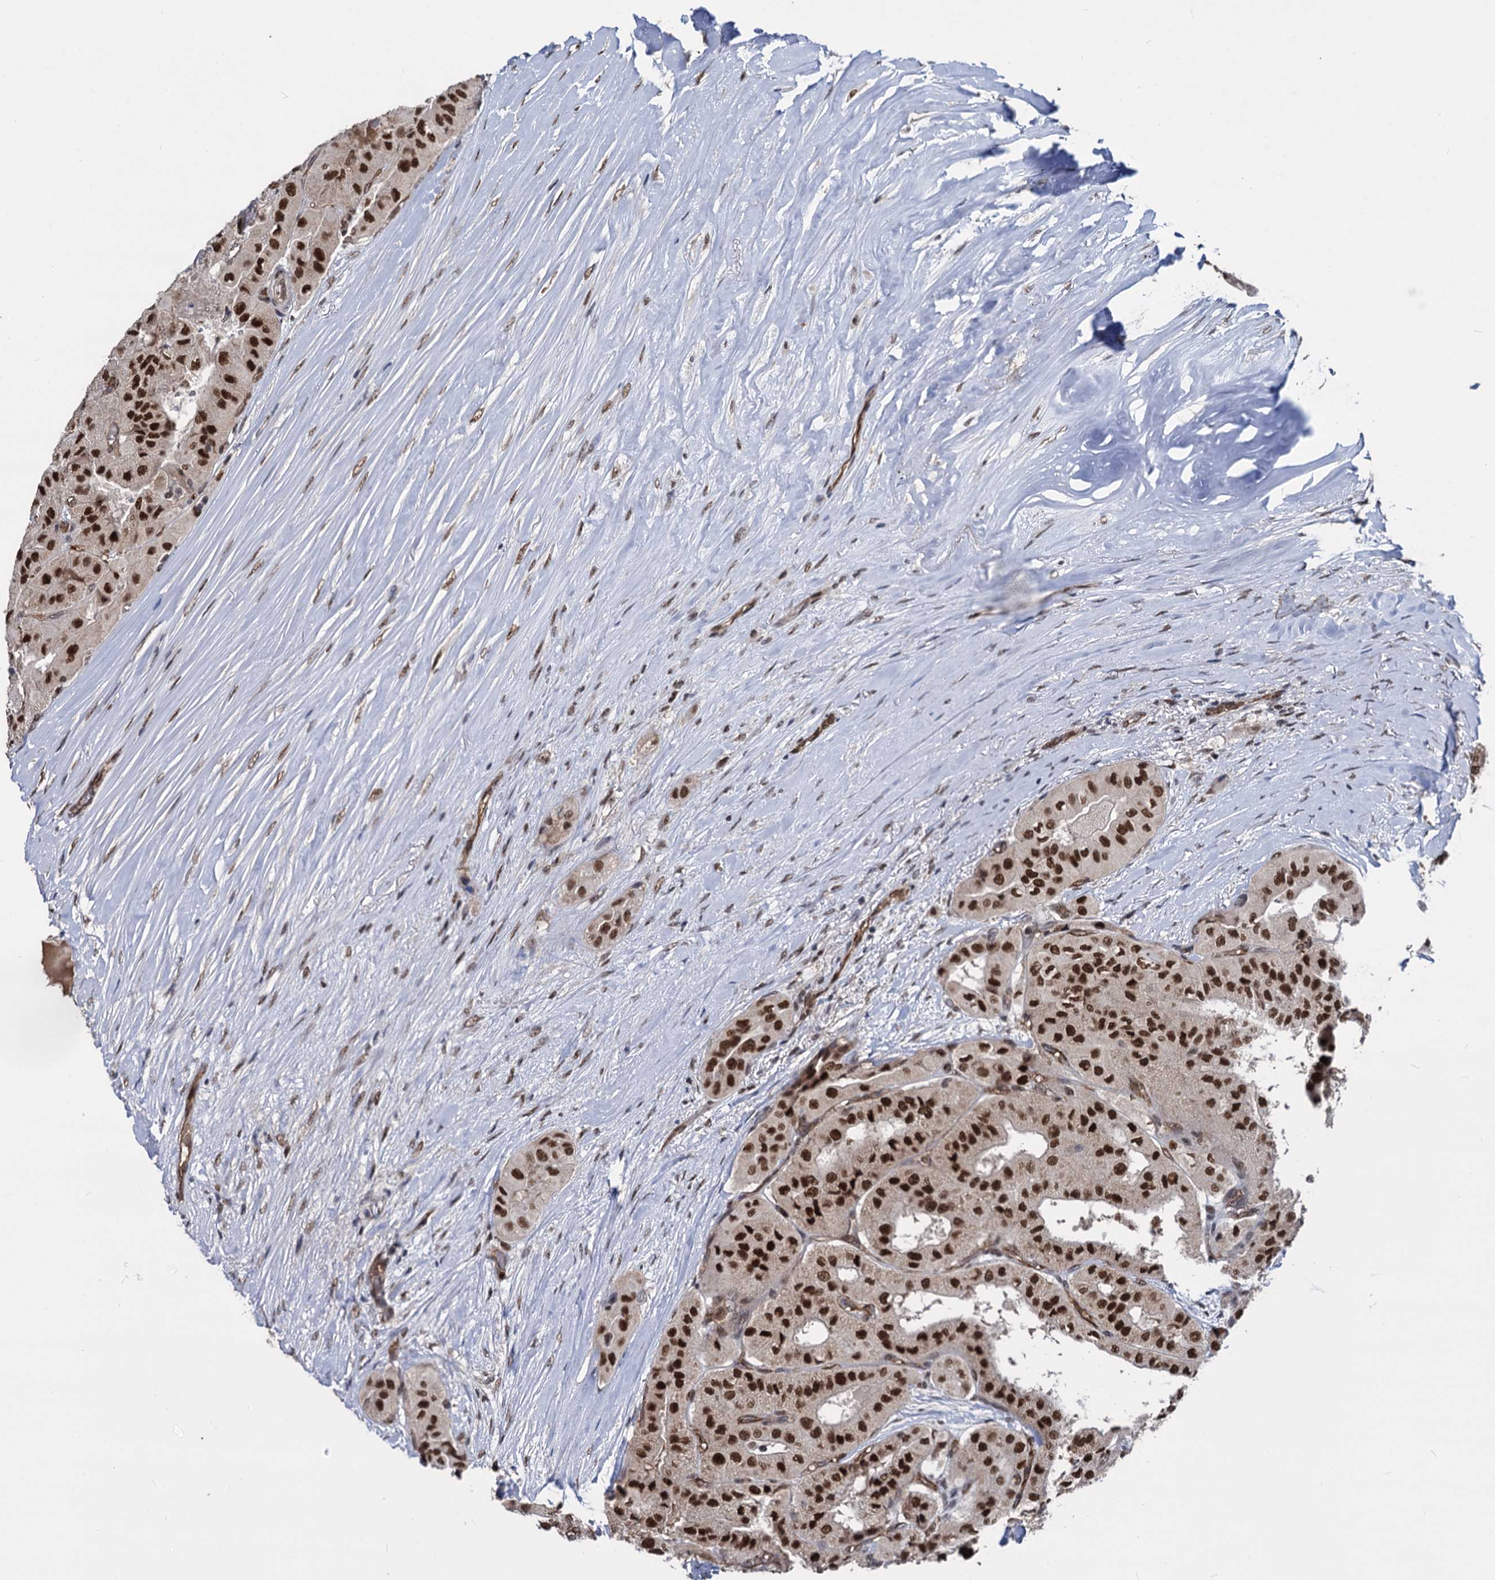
{"staining": {"intensity": "strong", "quantity": ">75%", "location": "nuclear"}, "tissue": "thyroid cancer", "cell_type": "Tumor cells", "image_type": "cancer", "snomed": [{"axis": "morphology", "description": "Papillary adenocarcinoma, NOS"}, {"axis": "topography", "description": "Thyroid gland"}], "caption": "The histopathology image demonstrates a brown stain indicating the presence of a protein in the nuclear of tumor cells in thyroid cancer.", "gene": "GALNT11", "patient": {"sex": "female", "age": 59}}